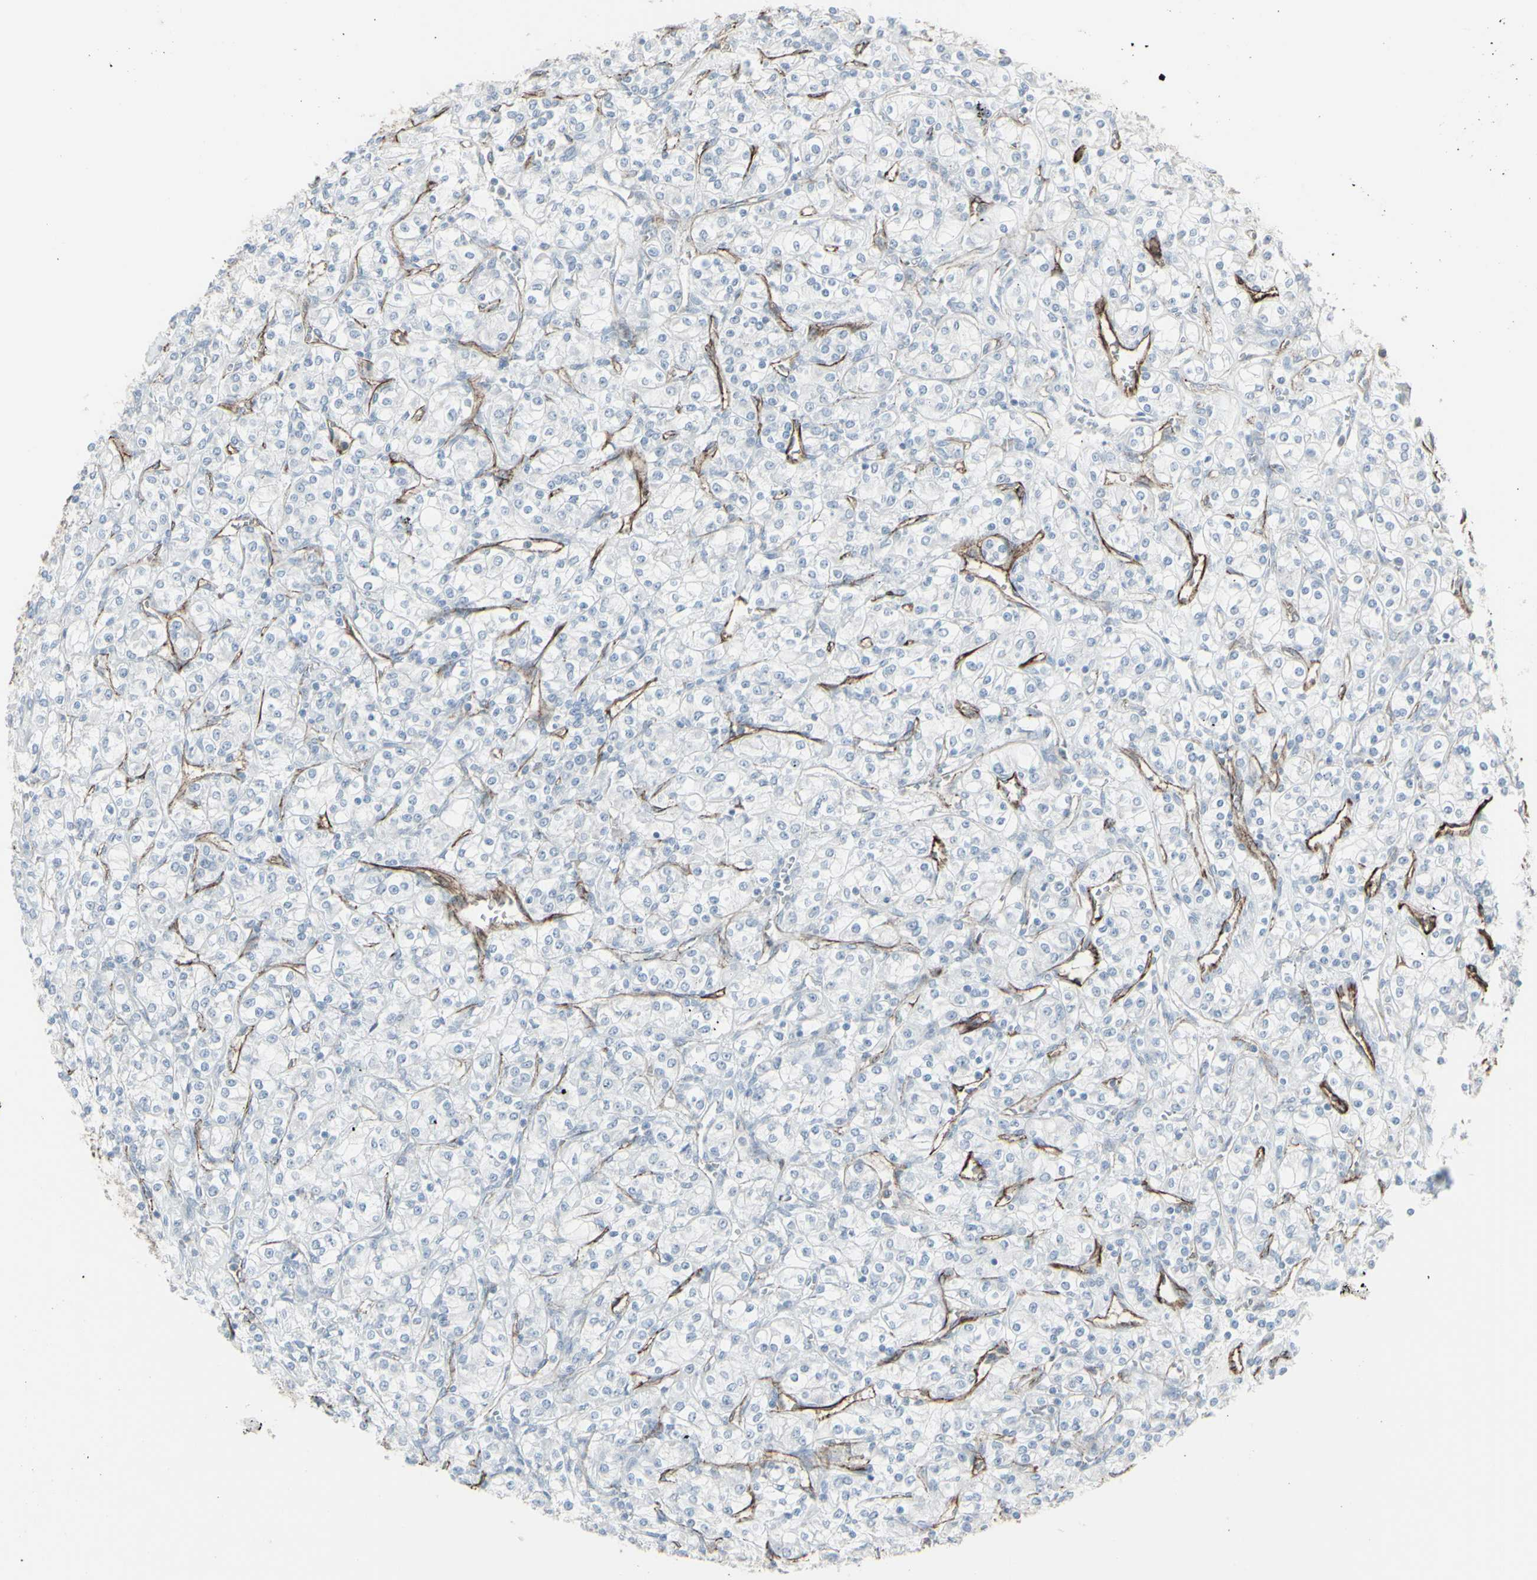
{"staining": {"intensity": "negative", "quantity": "none", "location": "none"}, "tissue": "renal cancer", "cell_type": "Tumor cells", "image_type": "cancer", "snomed": [{"axis": "morphology", "description": "Adenocarcinoma, NOS"}, {"axis": "topography", "description": "Kidney"}], "caption": "The IHC micrograph has no significant positivity in tumor cells of adenocarcinoma (renal) tissue. (DAB (3,3'-diaminobenzidine) immunohistochemistry visualized using brightfield microscopy, high magnification).", "gene": "GJA1", "patient": {"sex": "male", "age": 77}}